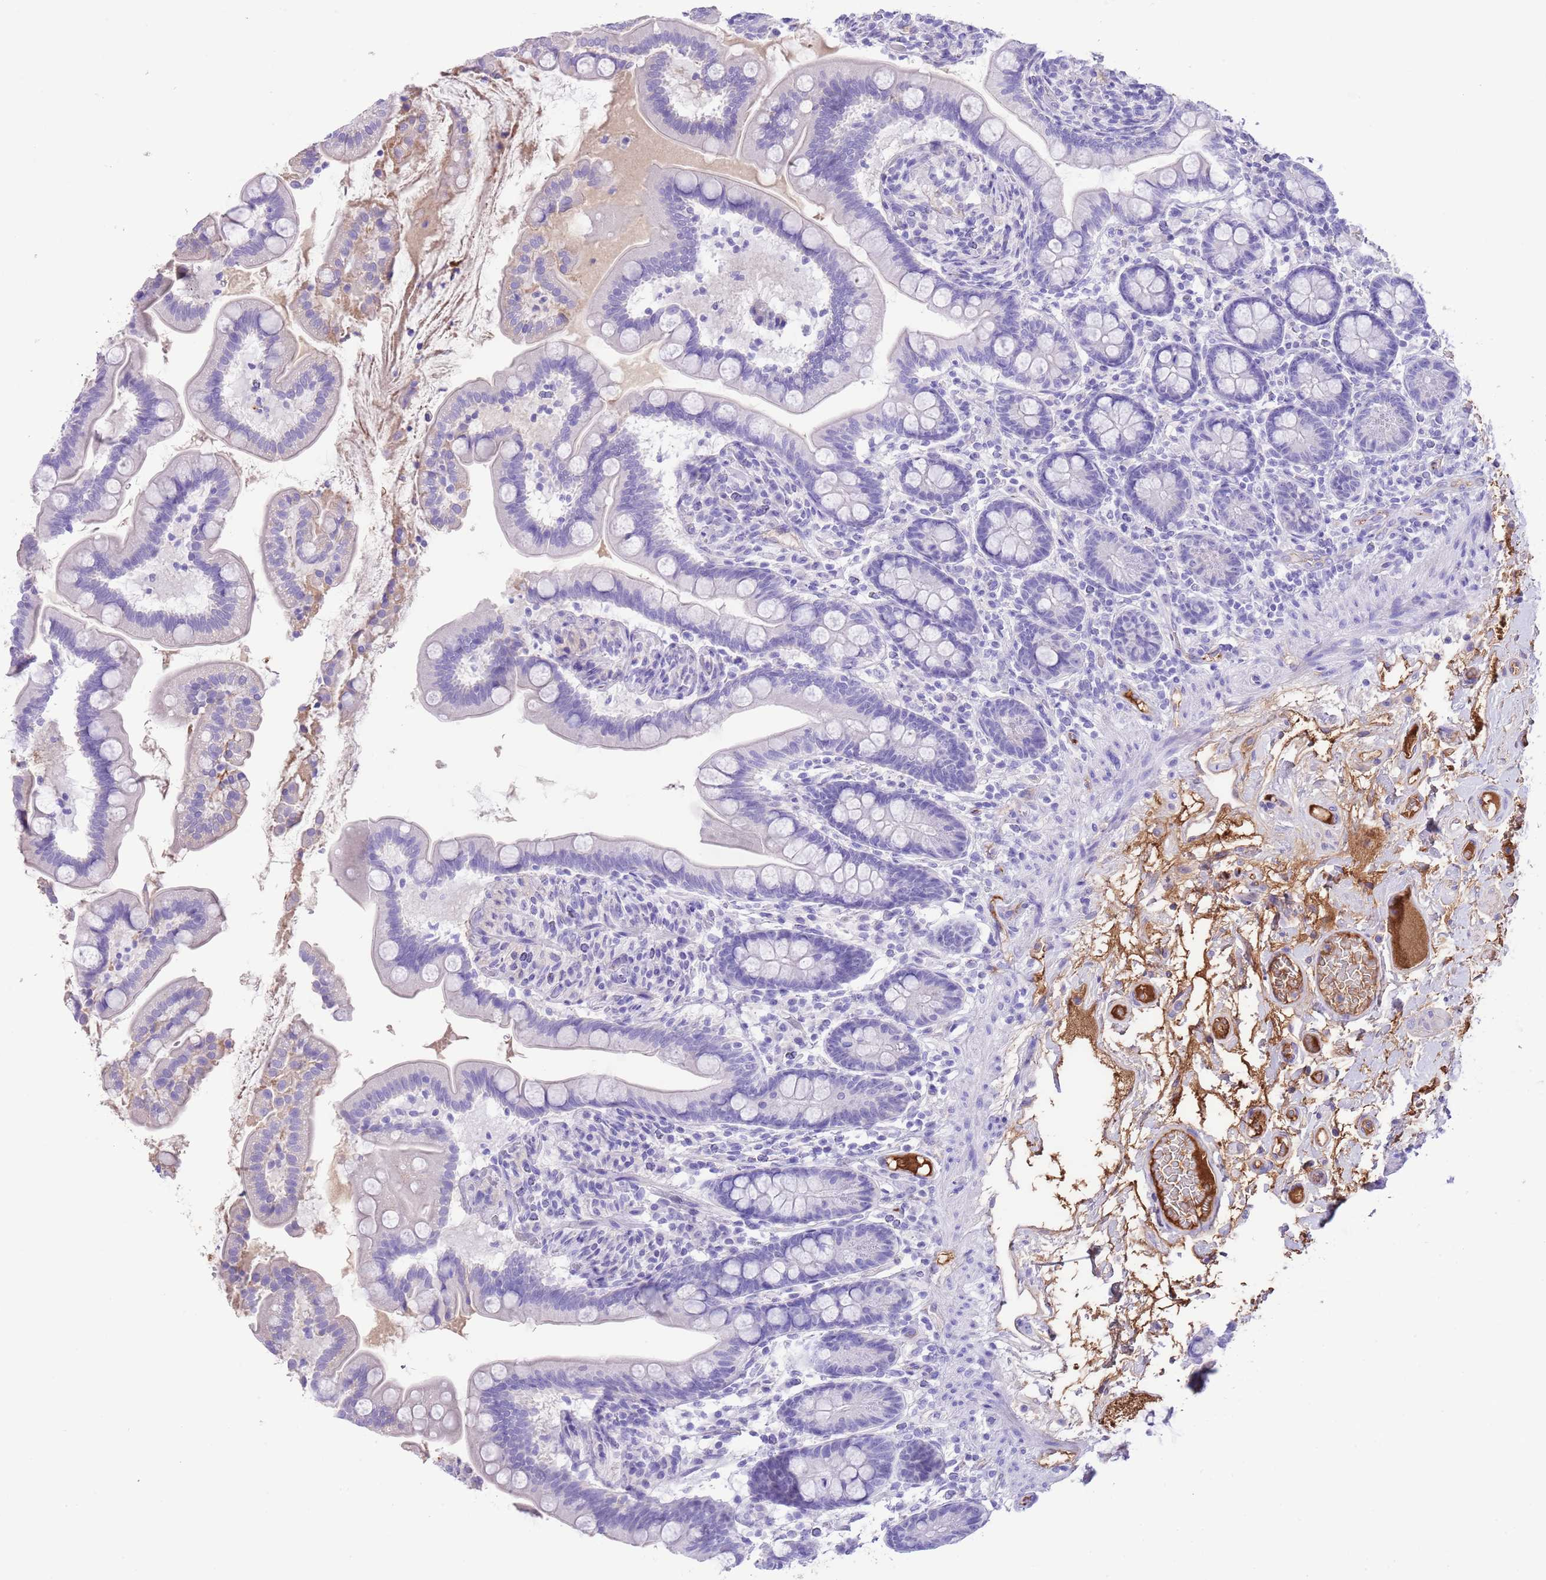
{"staining": {"intensity": "negative", "quantity": "none", "location": "none"}, "tissue": "small intestine", "cell_type": "Glandular cells", "image_type": "normal", "snomed": [{"axis": "morphology", "description": "Normal tissue, NOS"}, {"axis": "topography", "description": "Small intestine"}], "caption": "There is no significant expression in glandular cells of small intestine.", "gene": "IGF1", "patient": {"sex": "female", "age": 64}}